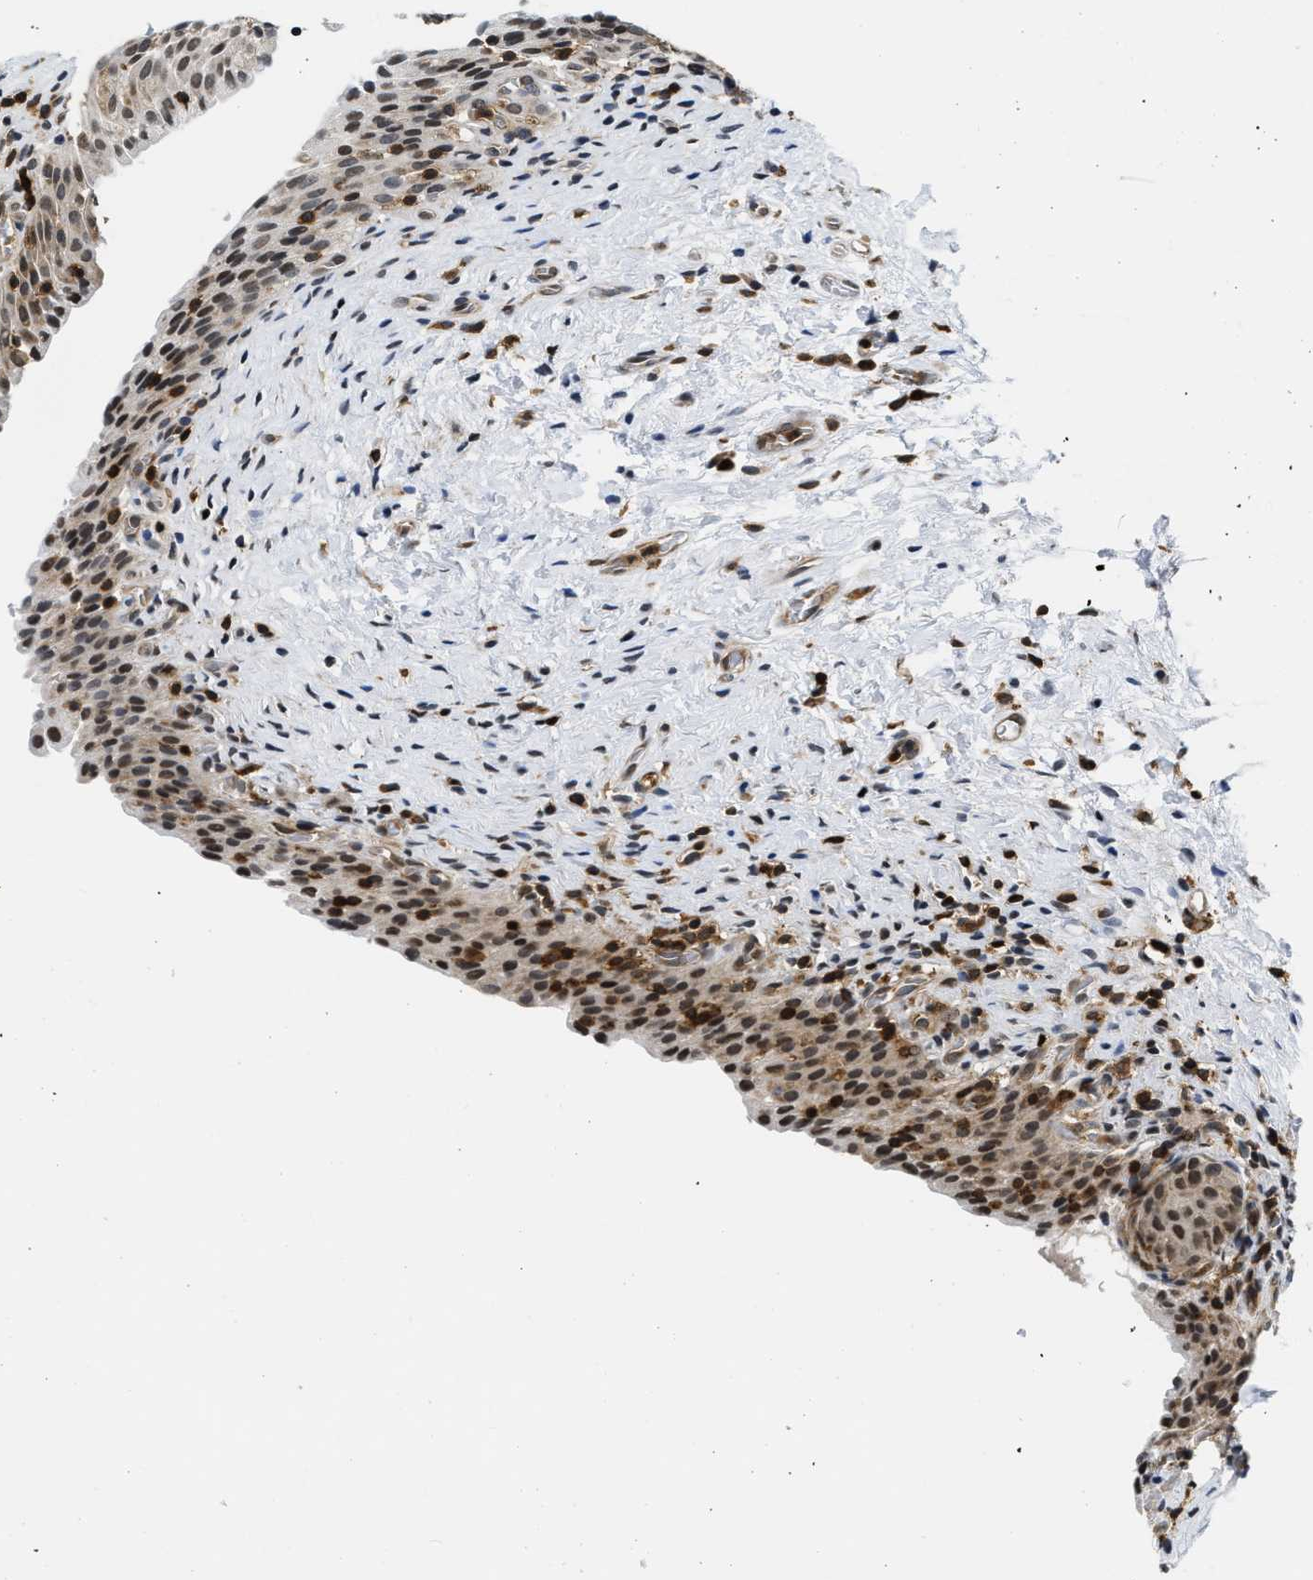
{"staining": {"intensity": "strong", "quantity": ">75%", "location": "cytoplasmic/membranous,nuclear"}, "tissue": "urinary bladder", "cell_type": "Urothelial cells", "image_type": "normal", "snomed": [{"axis": "morphology", "description": "Normal tissue, NOS"}, {"axis": "topography", "description": "Urinary bladder"}], "caption": "Protein analysis of normal urinary bladder shows strong cytoplasmic/membranous,nuclear staining in approximately >75% of urothelial cells.", "gene": "STK10", "patient": {"sex": "male", "age": 51}}